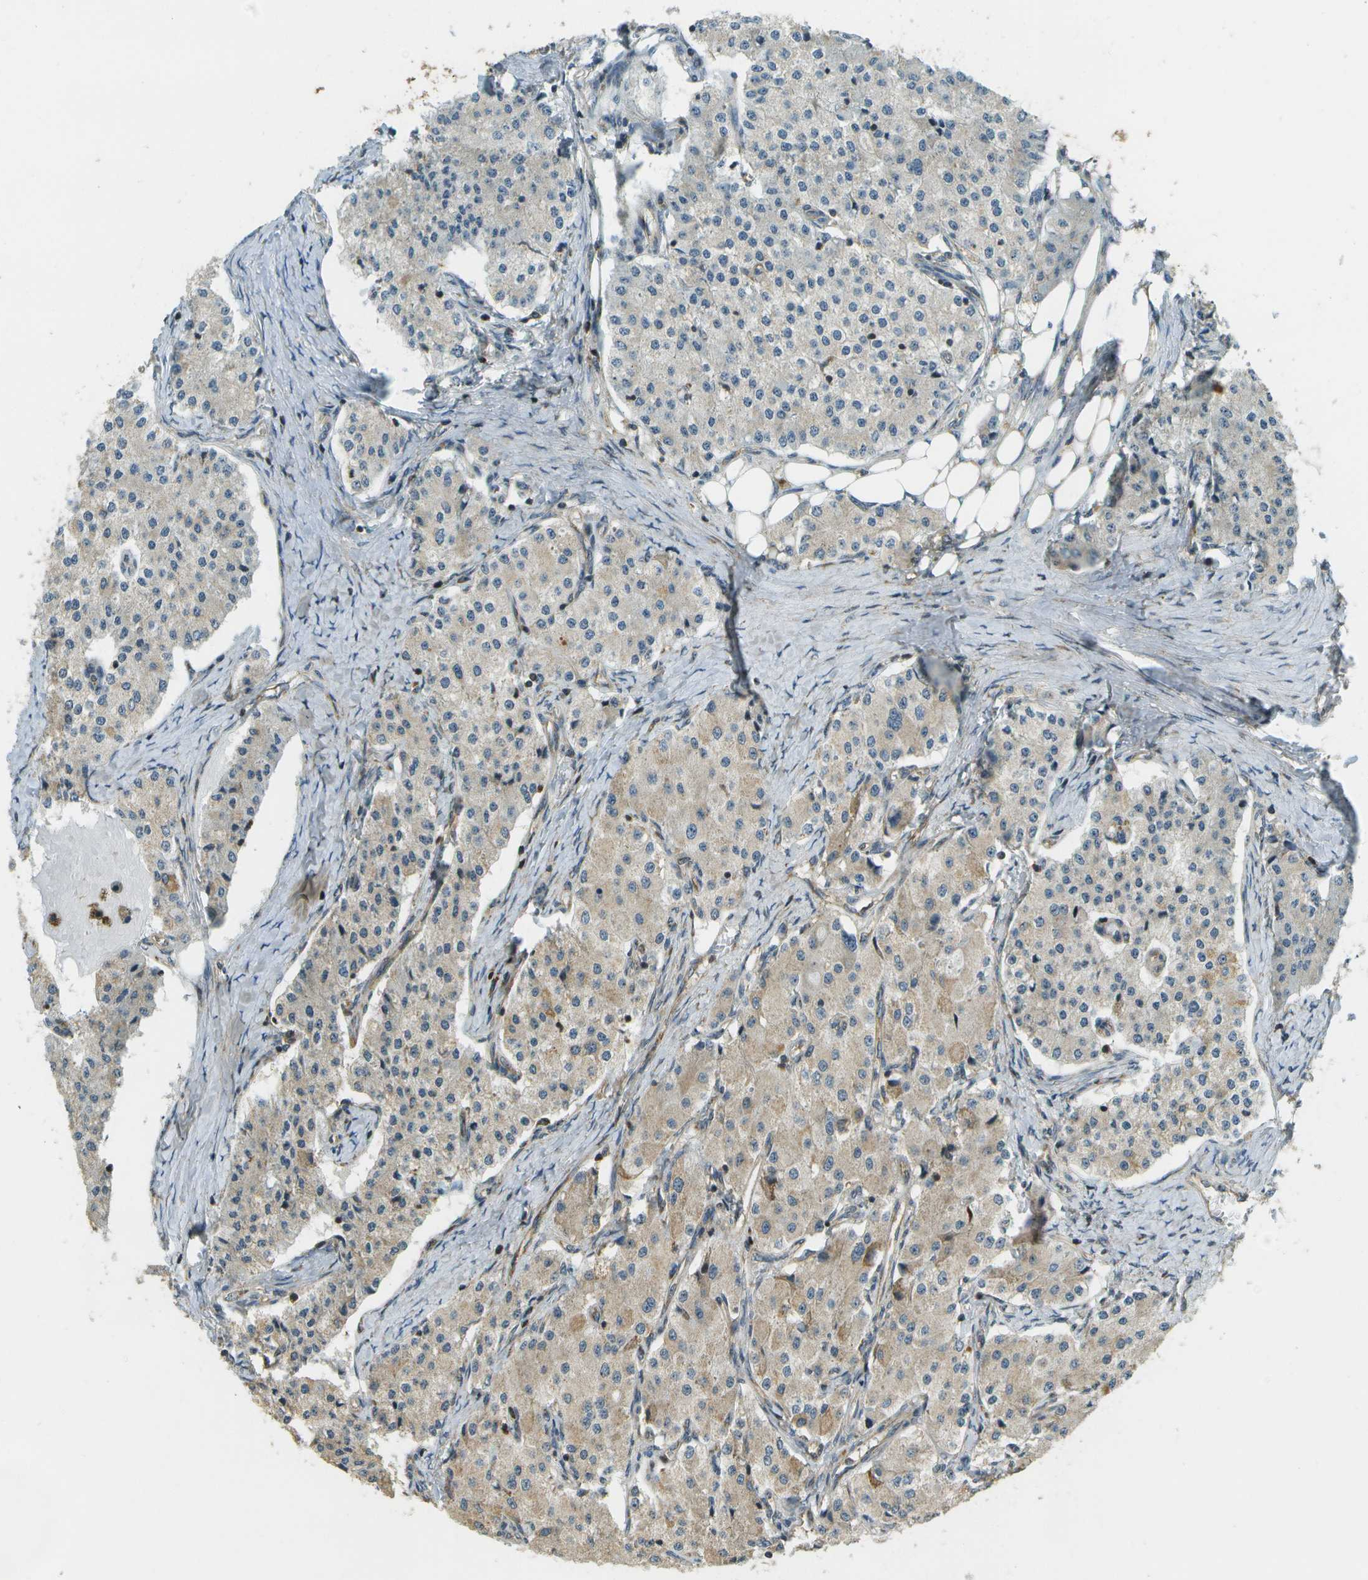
{"staining": {"intensity": "weak", "quantity": "25%-75%", "location": "cytoplasmic/membranous"}, "tissue": "carcinoid", "cell_type": "Tumor cells", "image_type": "cancer", "snomed": [{"axis": "morphology", "description": "Carcinoid, malignant, NOS"}, {"axis": "topography", "description": "Colon"}], "caption": "This photomicrograph displays carcinoid stained with immunohistochemistry (IHC) to label a protein in brown. The cytoplasmic/membranous of tumor cells show weak positivity for the protein. Nuclei are counter-stained blue.", "gene": "LRP12", "patient": {"sex": "female", "age": 52}}